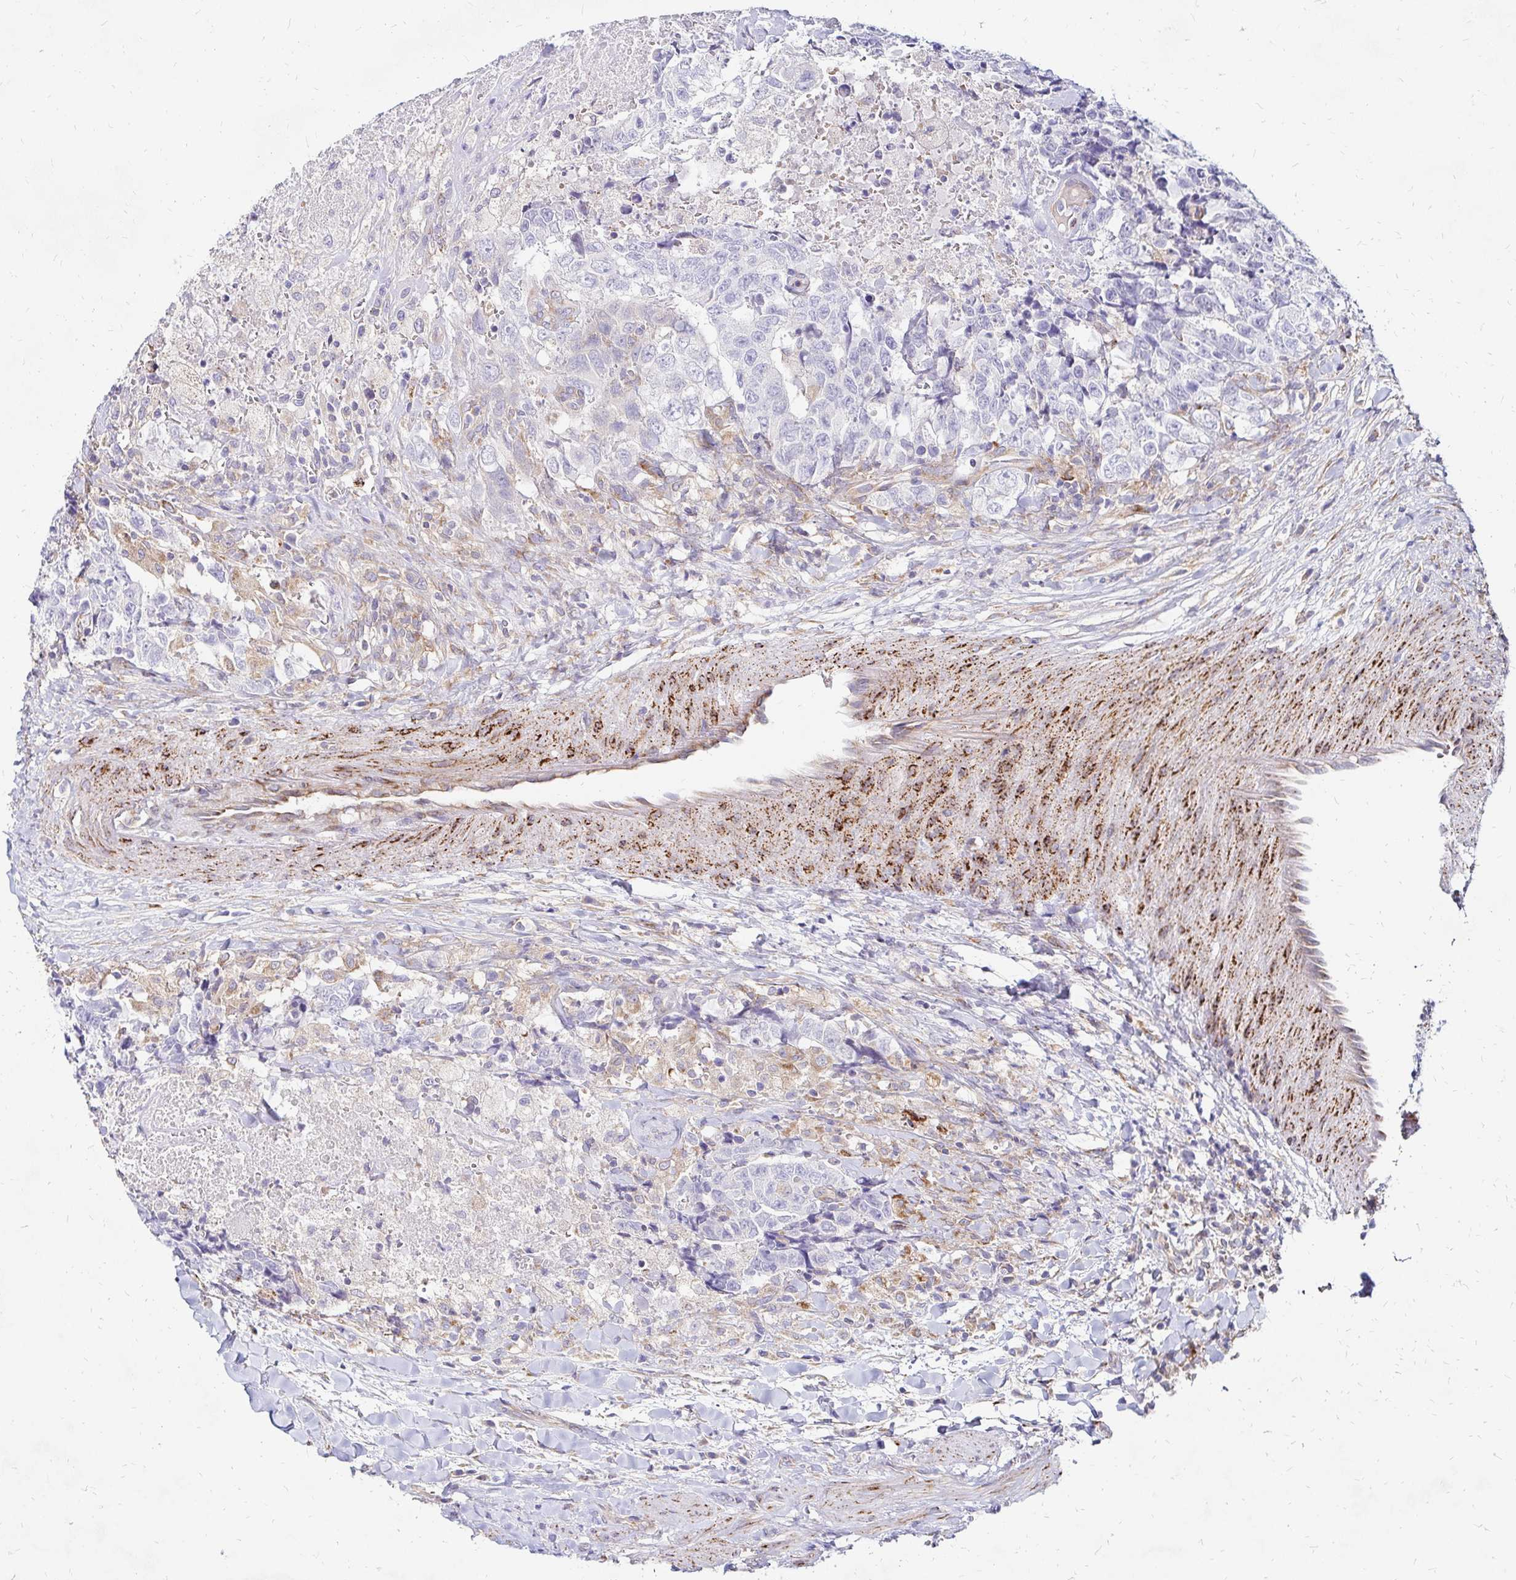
{"staining": {"intensity": "negative", "quantity": "none", "location": "none"}, "tissue": "testis cancer", "cell_type": "Tumor cells", "image_type": "cancer", "snomed": [{"axis": "morphology", "description": "Carcinoma, Embryonal, NOS"}, {"axis": "topography", "description": "Testis"}], "caption": "IHC micrograph of testis cancer stained for a protein (brown), which exhibits no positivity in tumor cells.", "gene": "IDUA", "patient": {"sex": "male", "age": 24}}